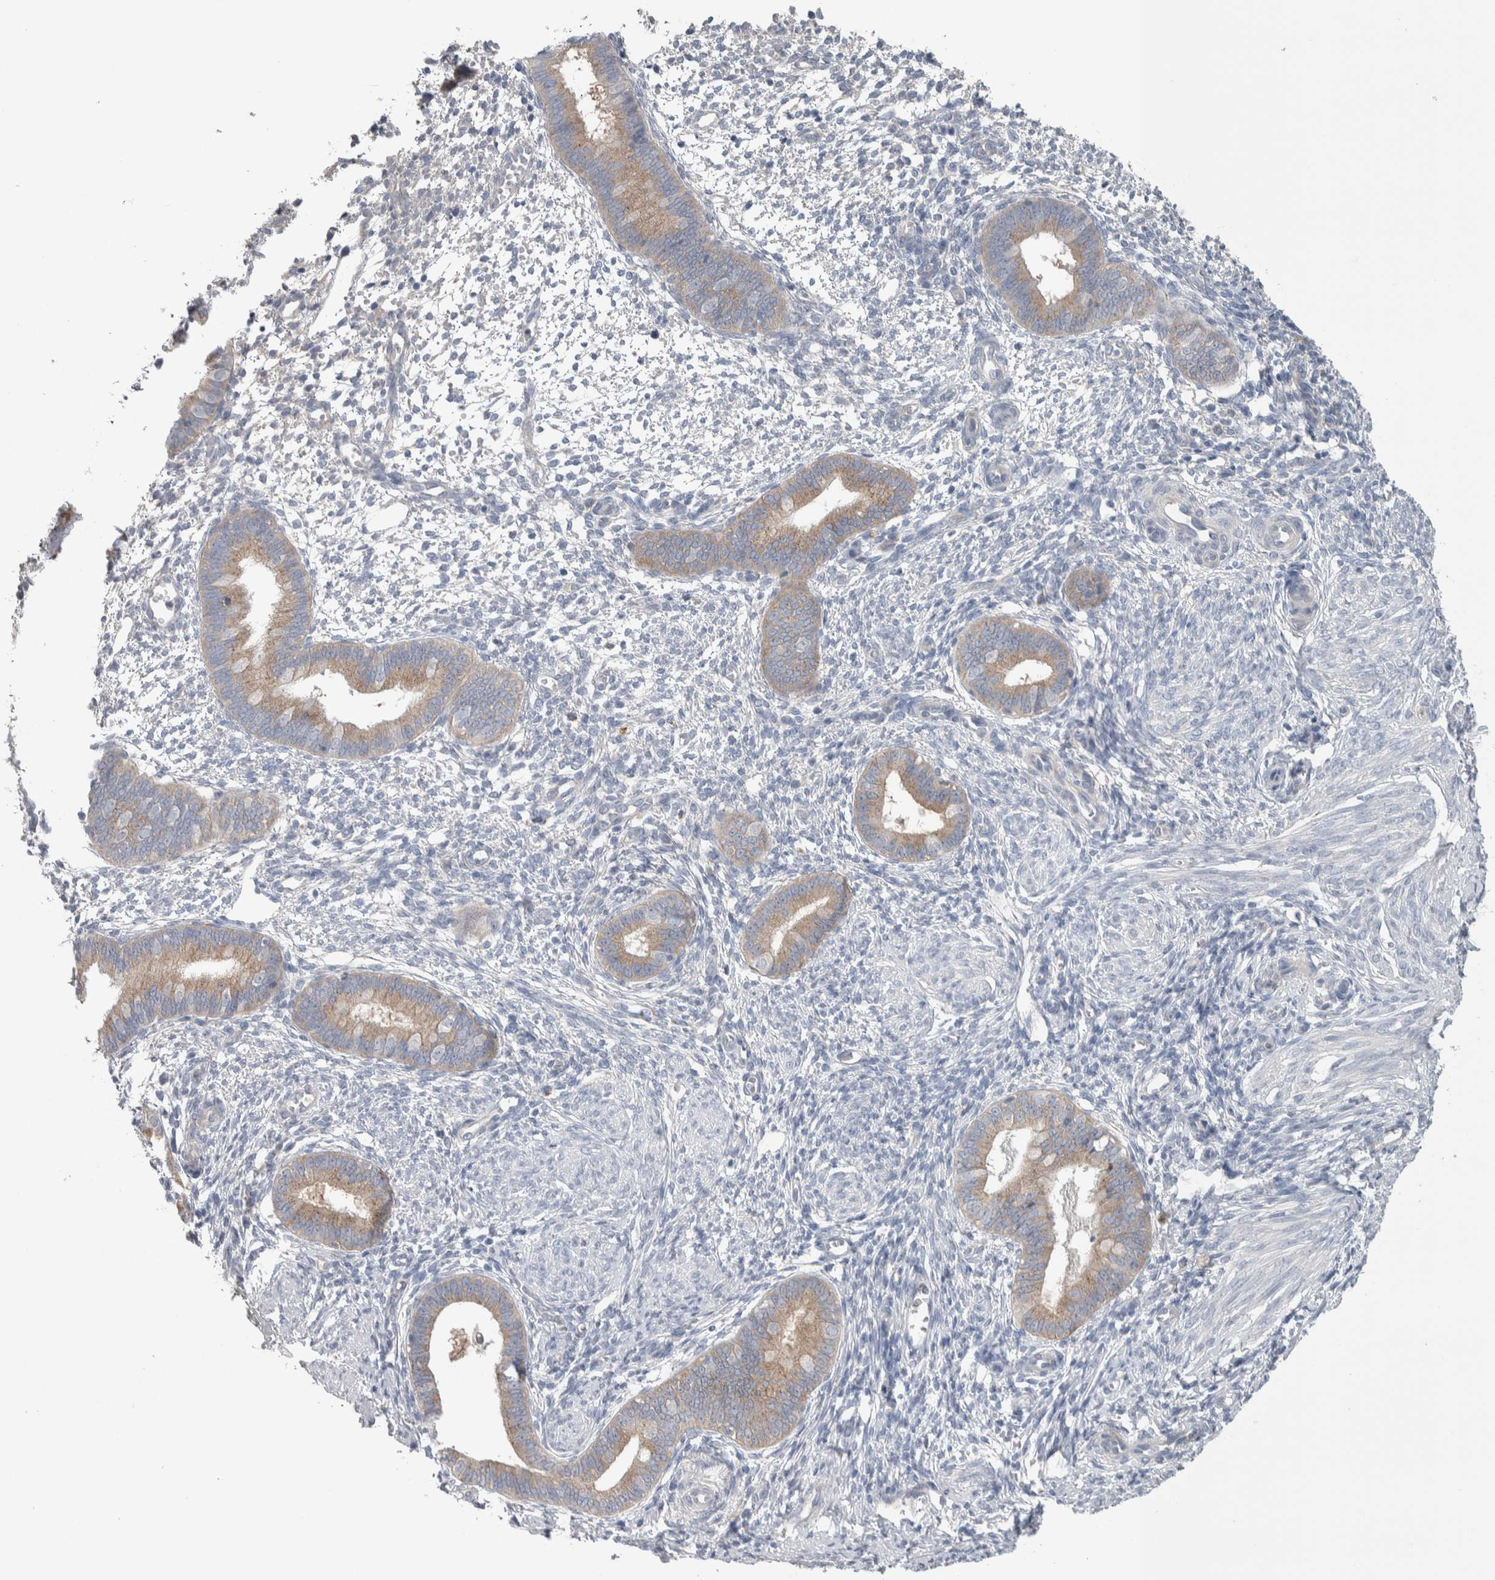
{"staining": {"intensity": "negative", "quantity": "none", "location": "none"}, "tissue": "endometrium", "cell_type": "Cells in endometrial stroma", "image_type": "normal", "snomed": [{"axis": "morphology", "description": "Normal tissue, NOS"}, {"axis": "topography", "description": "Endometrium"}], "caption": "The histopathology image shows no staining of cells in endometrial stroma in unremarkable endometrium. The staining was performed using DAB (3,3'-diaminobenzidine) to visualize the protein expression in brown, while the nuclei were stained in blue with hematoxylin (Magnification: 20x).", "gene": "GPHN", "patient": {"sex": "female", "age": 46}}